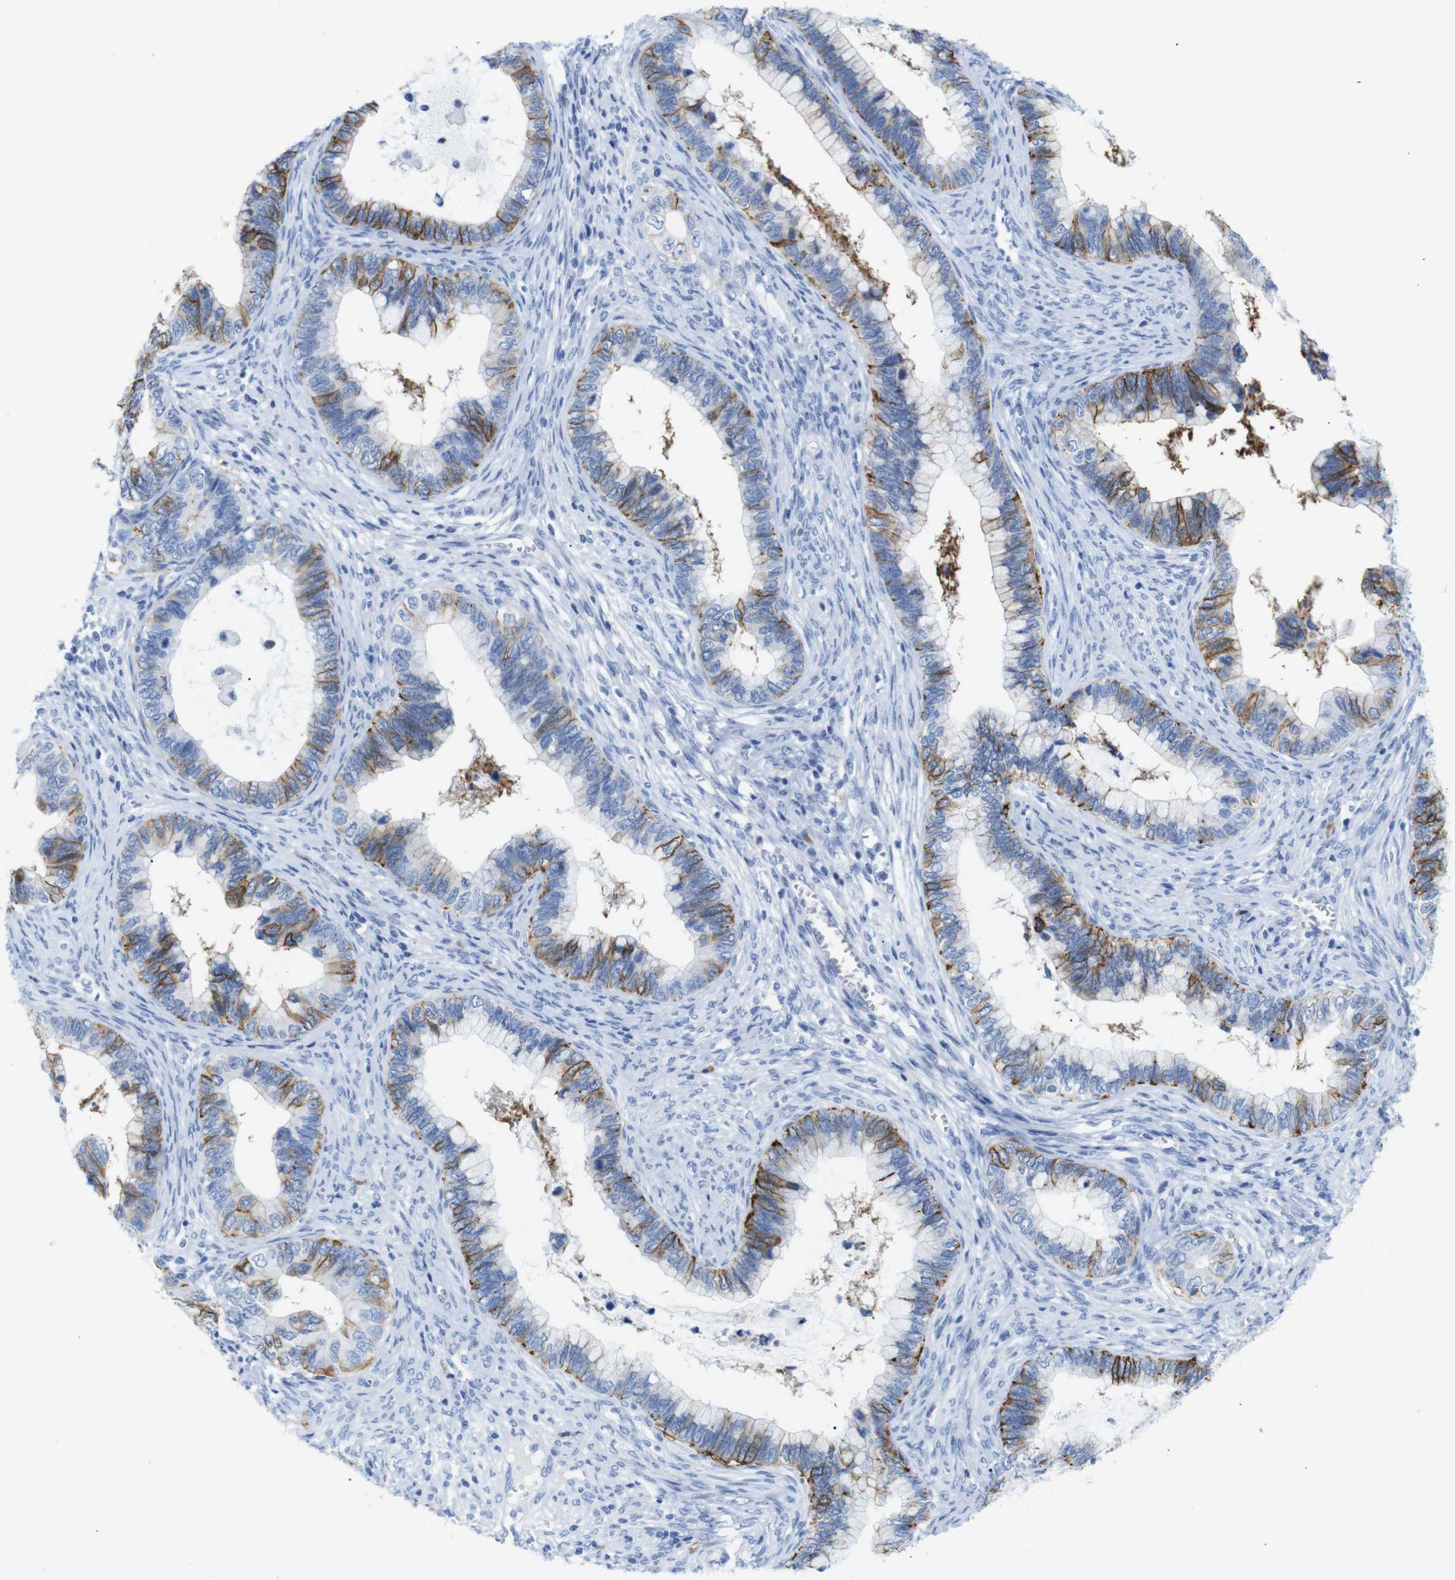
{"staining": {"intensity": "moderate", "quantity": "25%-75%", "location": "cytoplasmic/membranous"}, "tissue": "cervical cancer", "cell_type": "Tumor cells", "image_type": "cancer", "snomed": [{"axis": "morphology", "description": "Adenocarcinoma, NOS"}, {"axis": "topography", "description": "Cervix"}], "caption": "Immunohistochemistry (DAB (3,3'-diaminobenzidine)) staining of cervical cancer (adenocarcinoma) shows moderate cytoplasmic/membranous protein positivity in about 25%-75% of tumor cells.", "gene": "ERVMER34-1", "patient": {"sex": "female", "age": 44}}